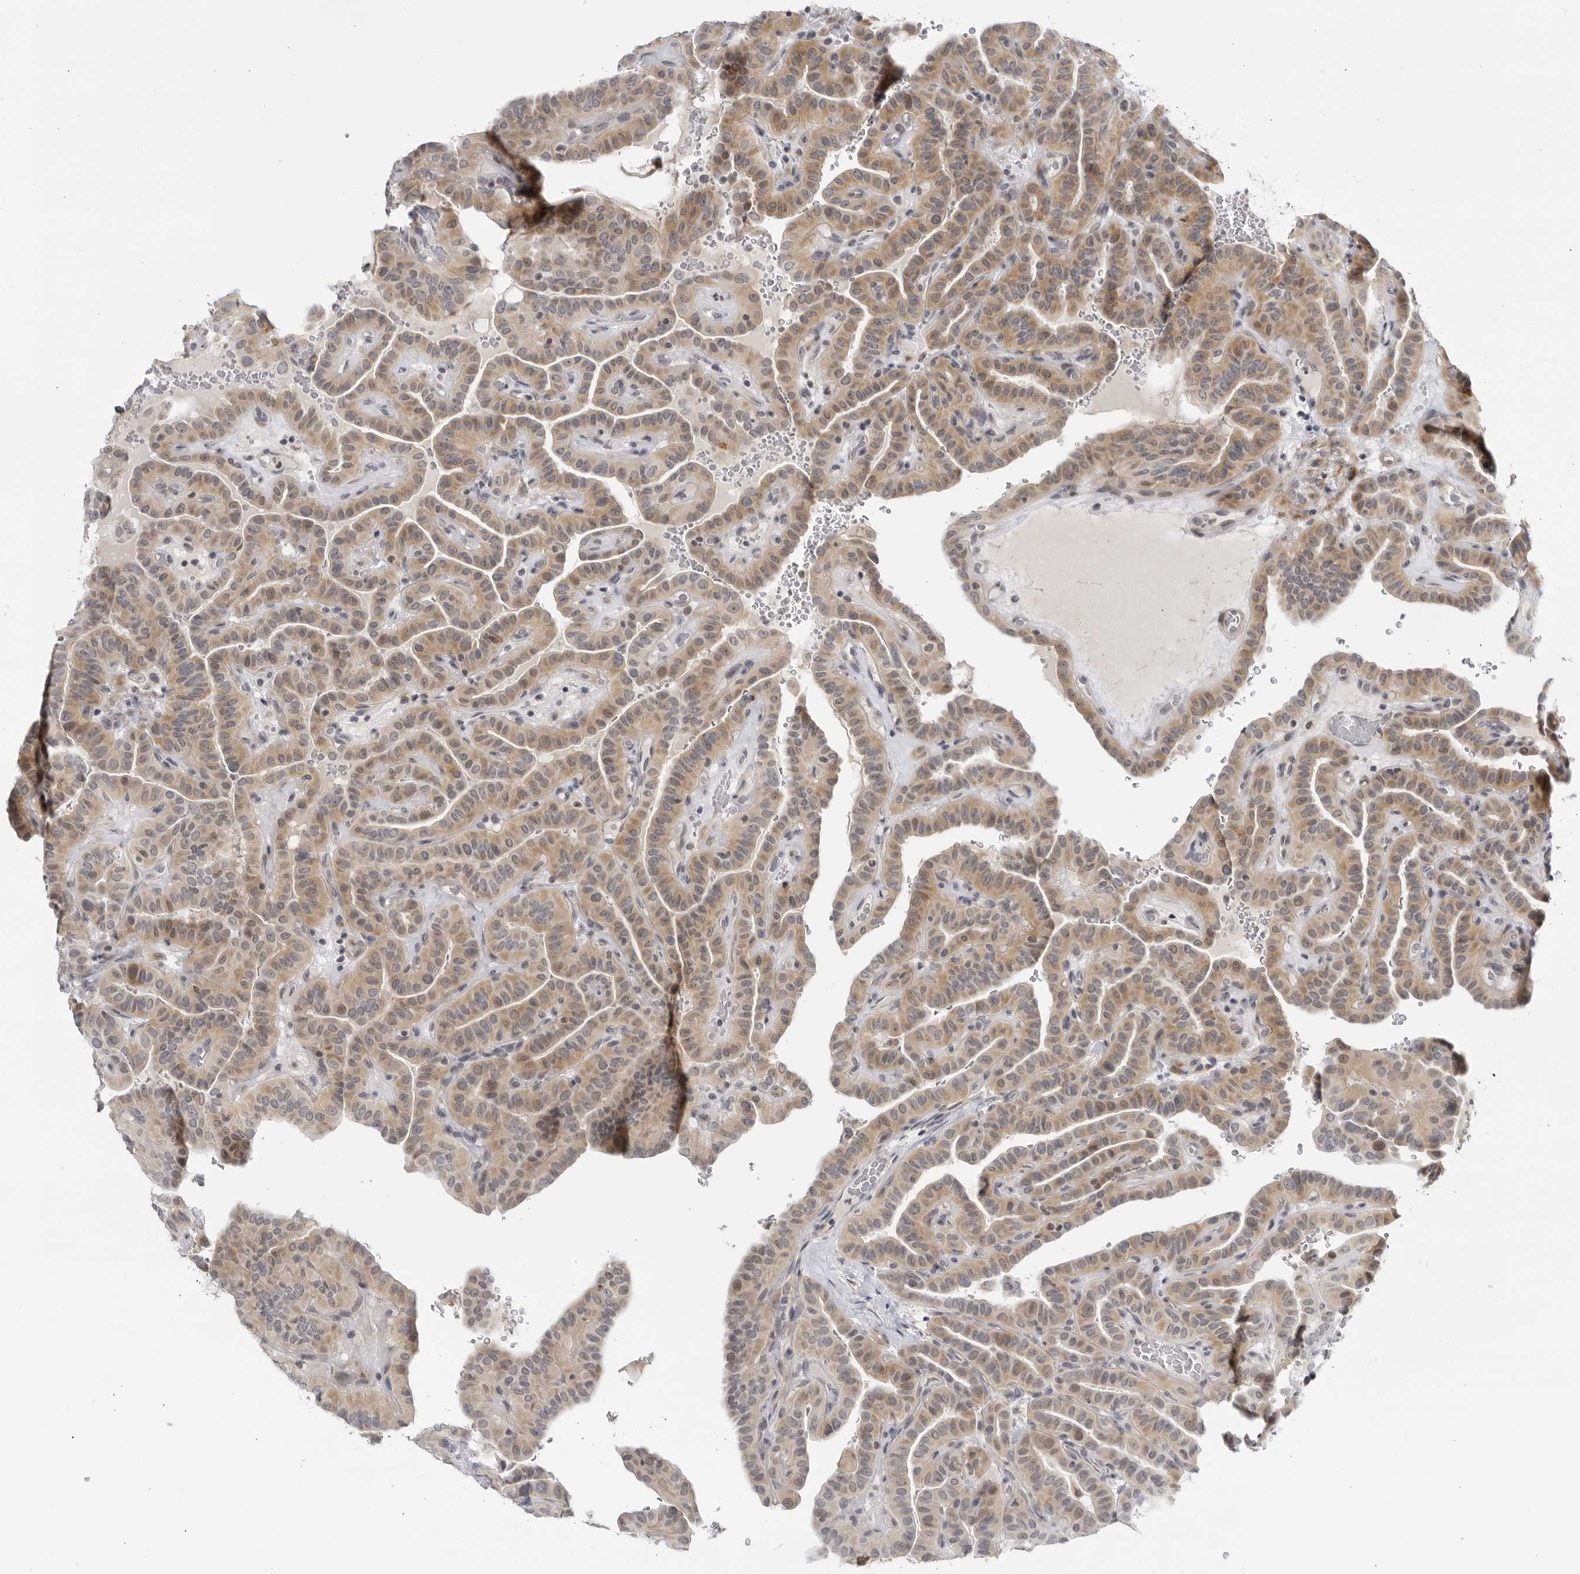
{"staining": {"intensity": "moderate", "quantity": ">75%", "location": "cytoplasmic/membranous"}, "tissue": "thyroid cancer", "cell_type": "Tumor cells", "image_type": "cancer", "snomed": [{"axis": "morphology", "description": "Papillary adenocarcinoma, NOS"}, {"axis": "topography", "description": "Thyroid gland"}], "caption": "A histopathology image showing moderate cytoplasmic/membranous positivity in about >75% of tumor cells in papillary adenocarcinoma (thyroid), as visualized by brown immunohistochemical staining.", "gene": "CNBD1", "patient": {"sex": "male", "age": 77}}